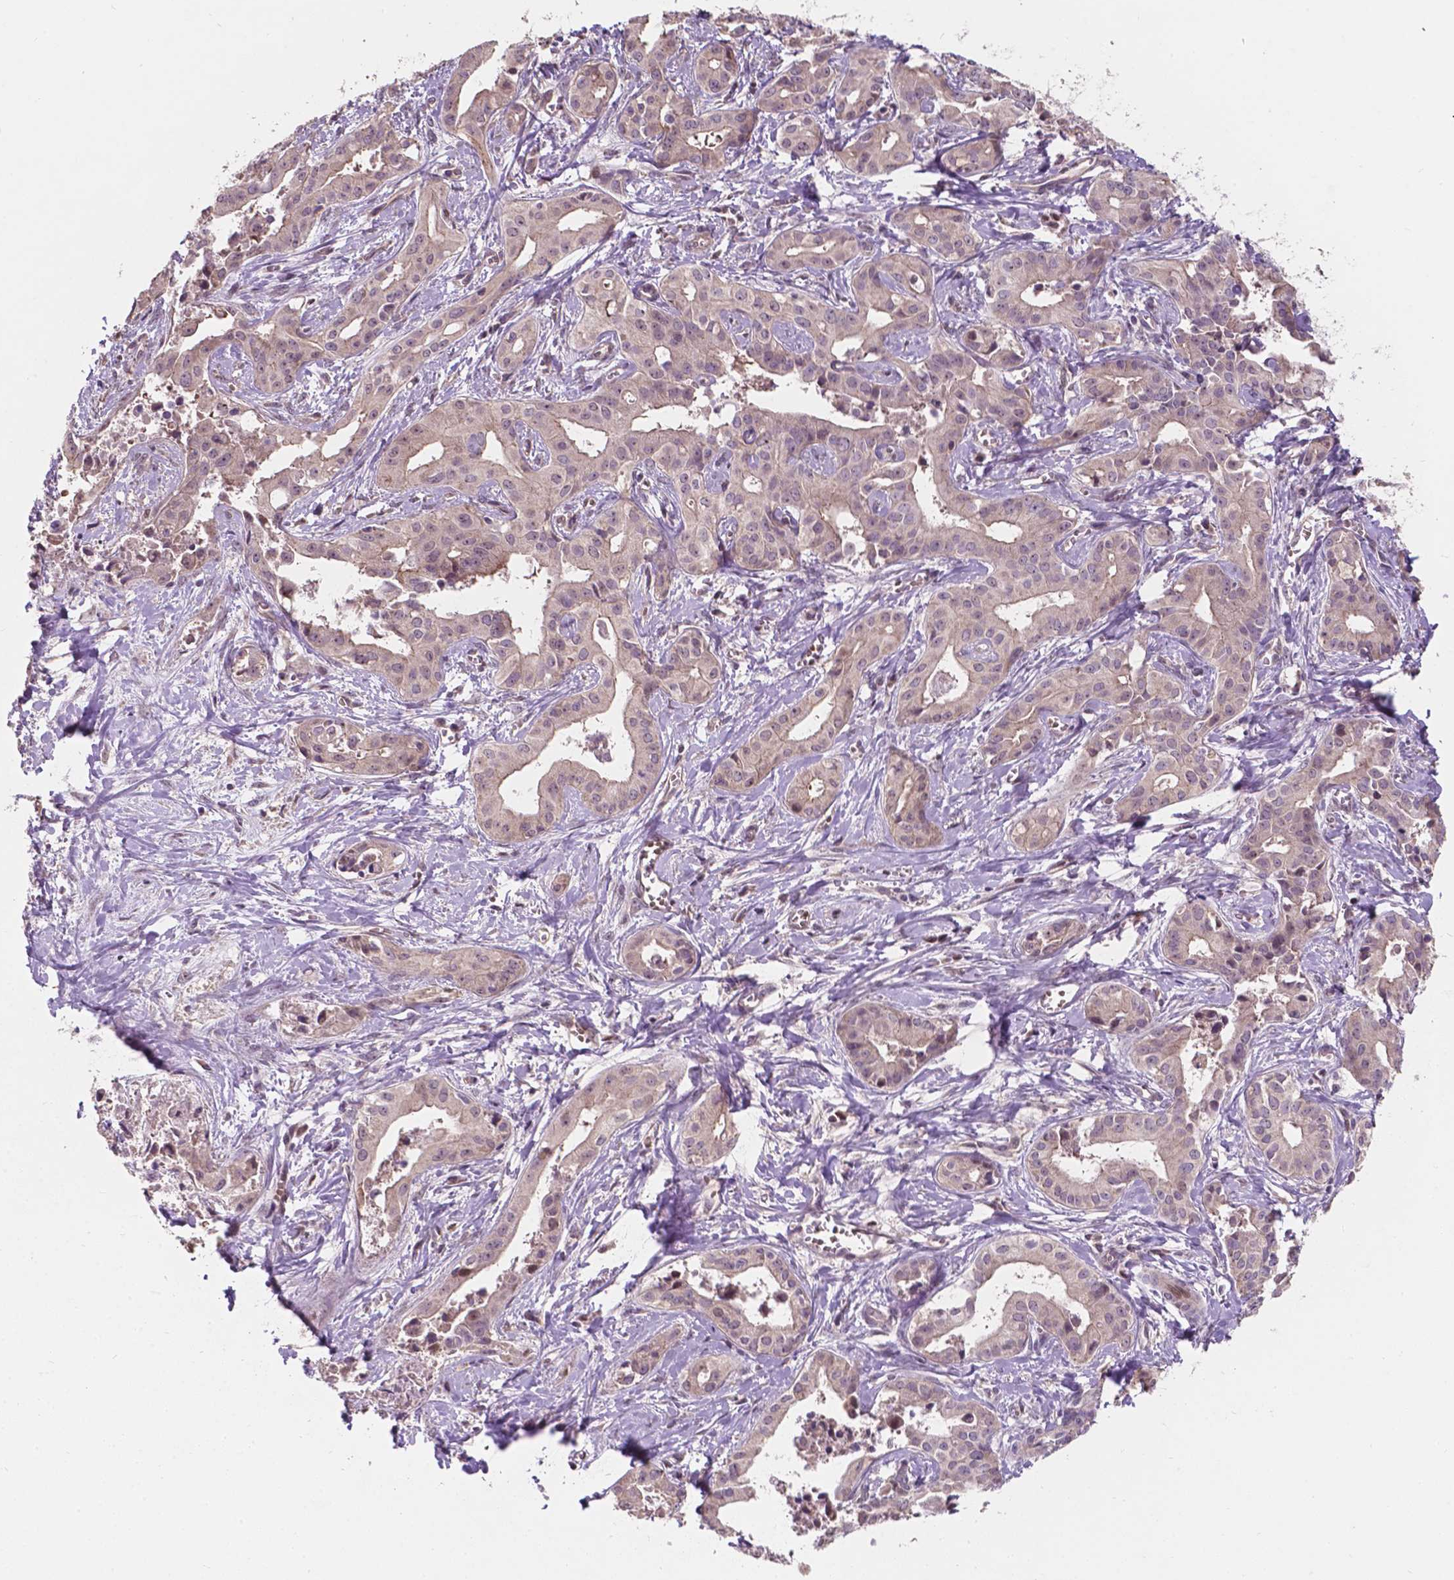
{"staining": {"intensity": "weak", "quantity": "25%-75%", "location": "cytoplasmic/membranous"}, "tissue": "liver cancer", "cell_type": "Tumor cells", "image_type": "cancer", "snomed": [{"axis": "morphology", "description": "Cholangiocarcinoma"}, {"axis": "topography", "description": "Liver"}], "caption": "Approximately 25%-75% of tumor cells in cholangiocarcinoma (liver) show weak cytoplasmic/membranous protein expression as visualized by brown immunohistochemical staining.", "gene": "DUSP16", "patient": {"sex": "female", "age": 65}}